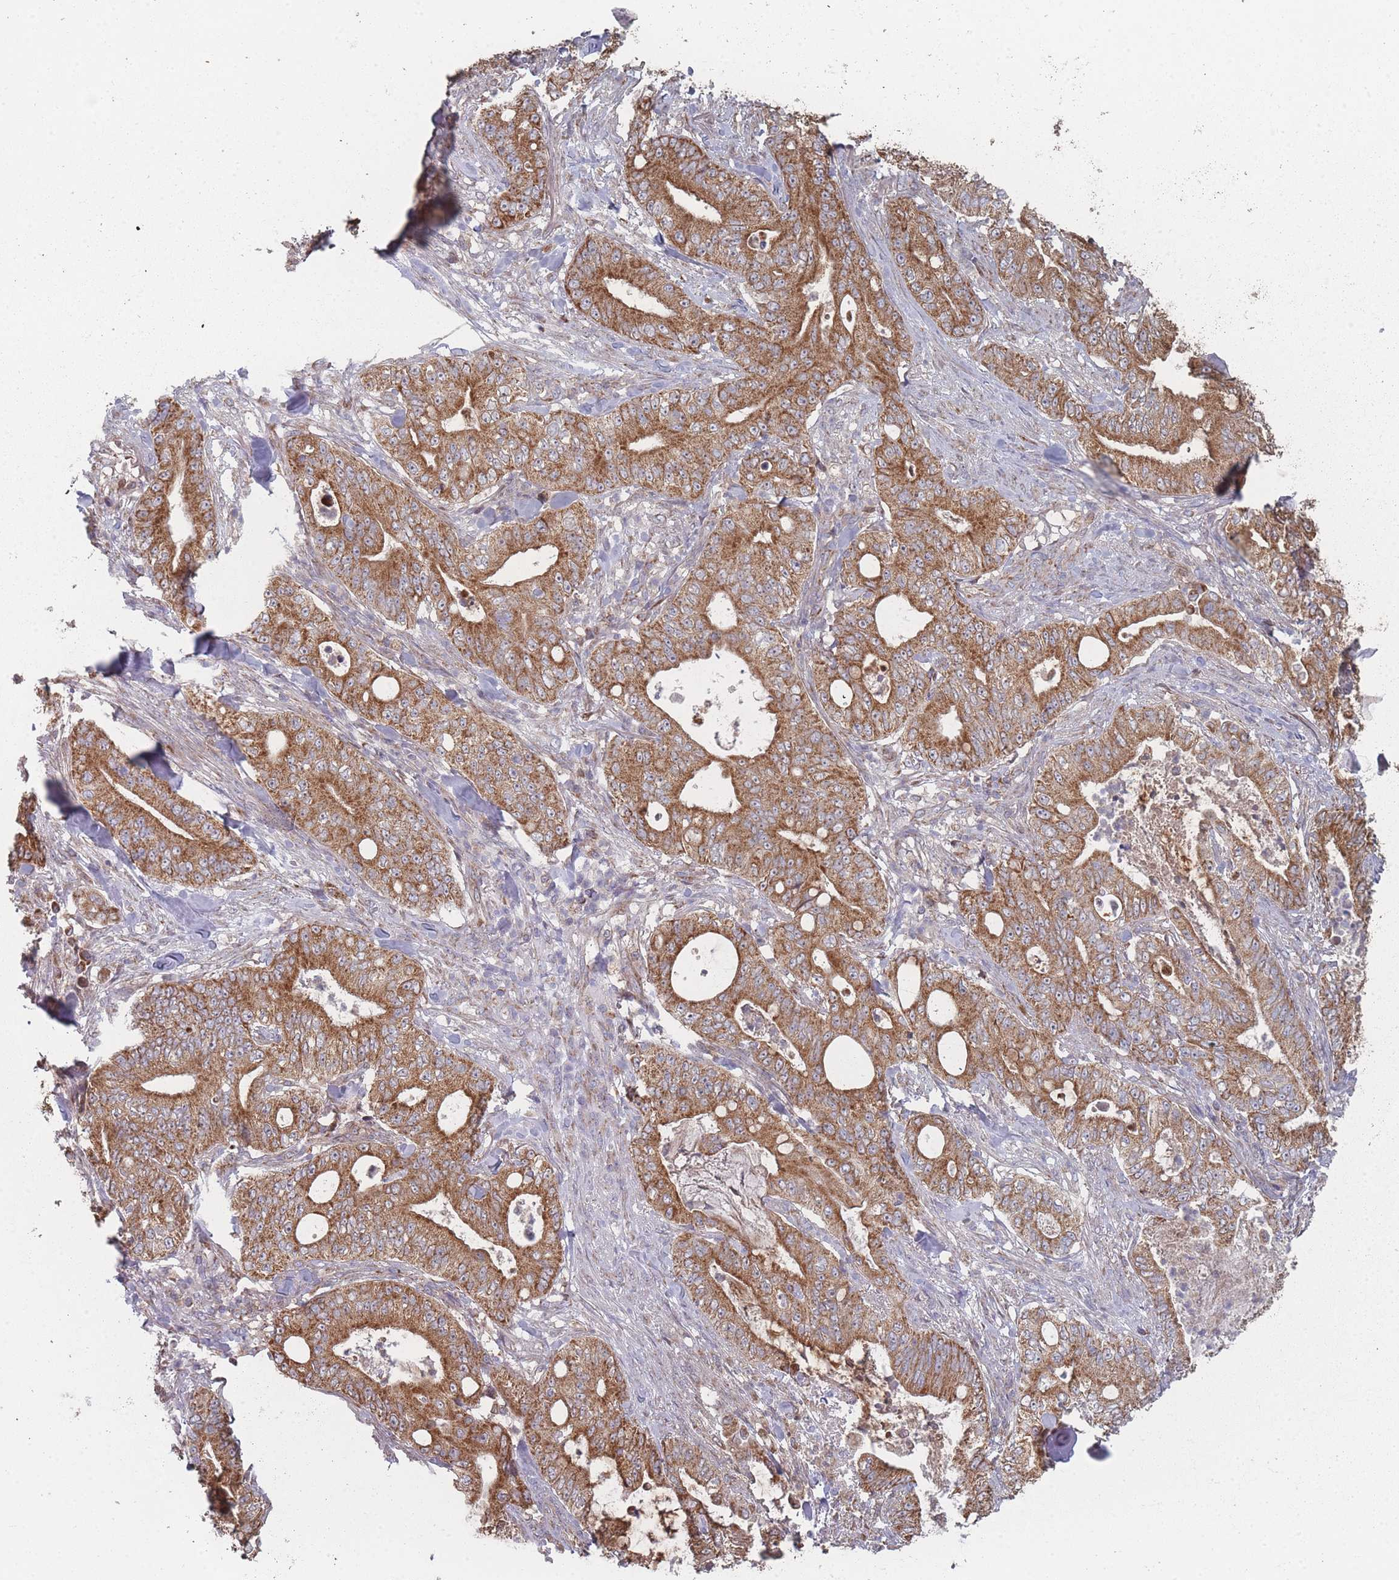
{"staining": {"intensity": "strong", "quantity": ">75%", "location": "cytoplasmic/membranous"}, "tissue": "pancreatic cancer", "cell_type": "Tumor cells", "image_type": "cancer", "snomed": [{"axis": "morphology", "description": "Adenocarcinoma, NOS"}, {"axis": "topography", "description": "Pancreas"}], "caption": "Brown immunohistochemical staining in human pancreatic cancer (adenocarcinoma) exhibits strong cytoplasmic/membranous staining in approximately >75% of tumor cells. The protein is shown in brown color, while the nuclei are stained blue.", "gene": "PSMB3", "patient": {"sex": "male", "age": 71}}